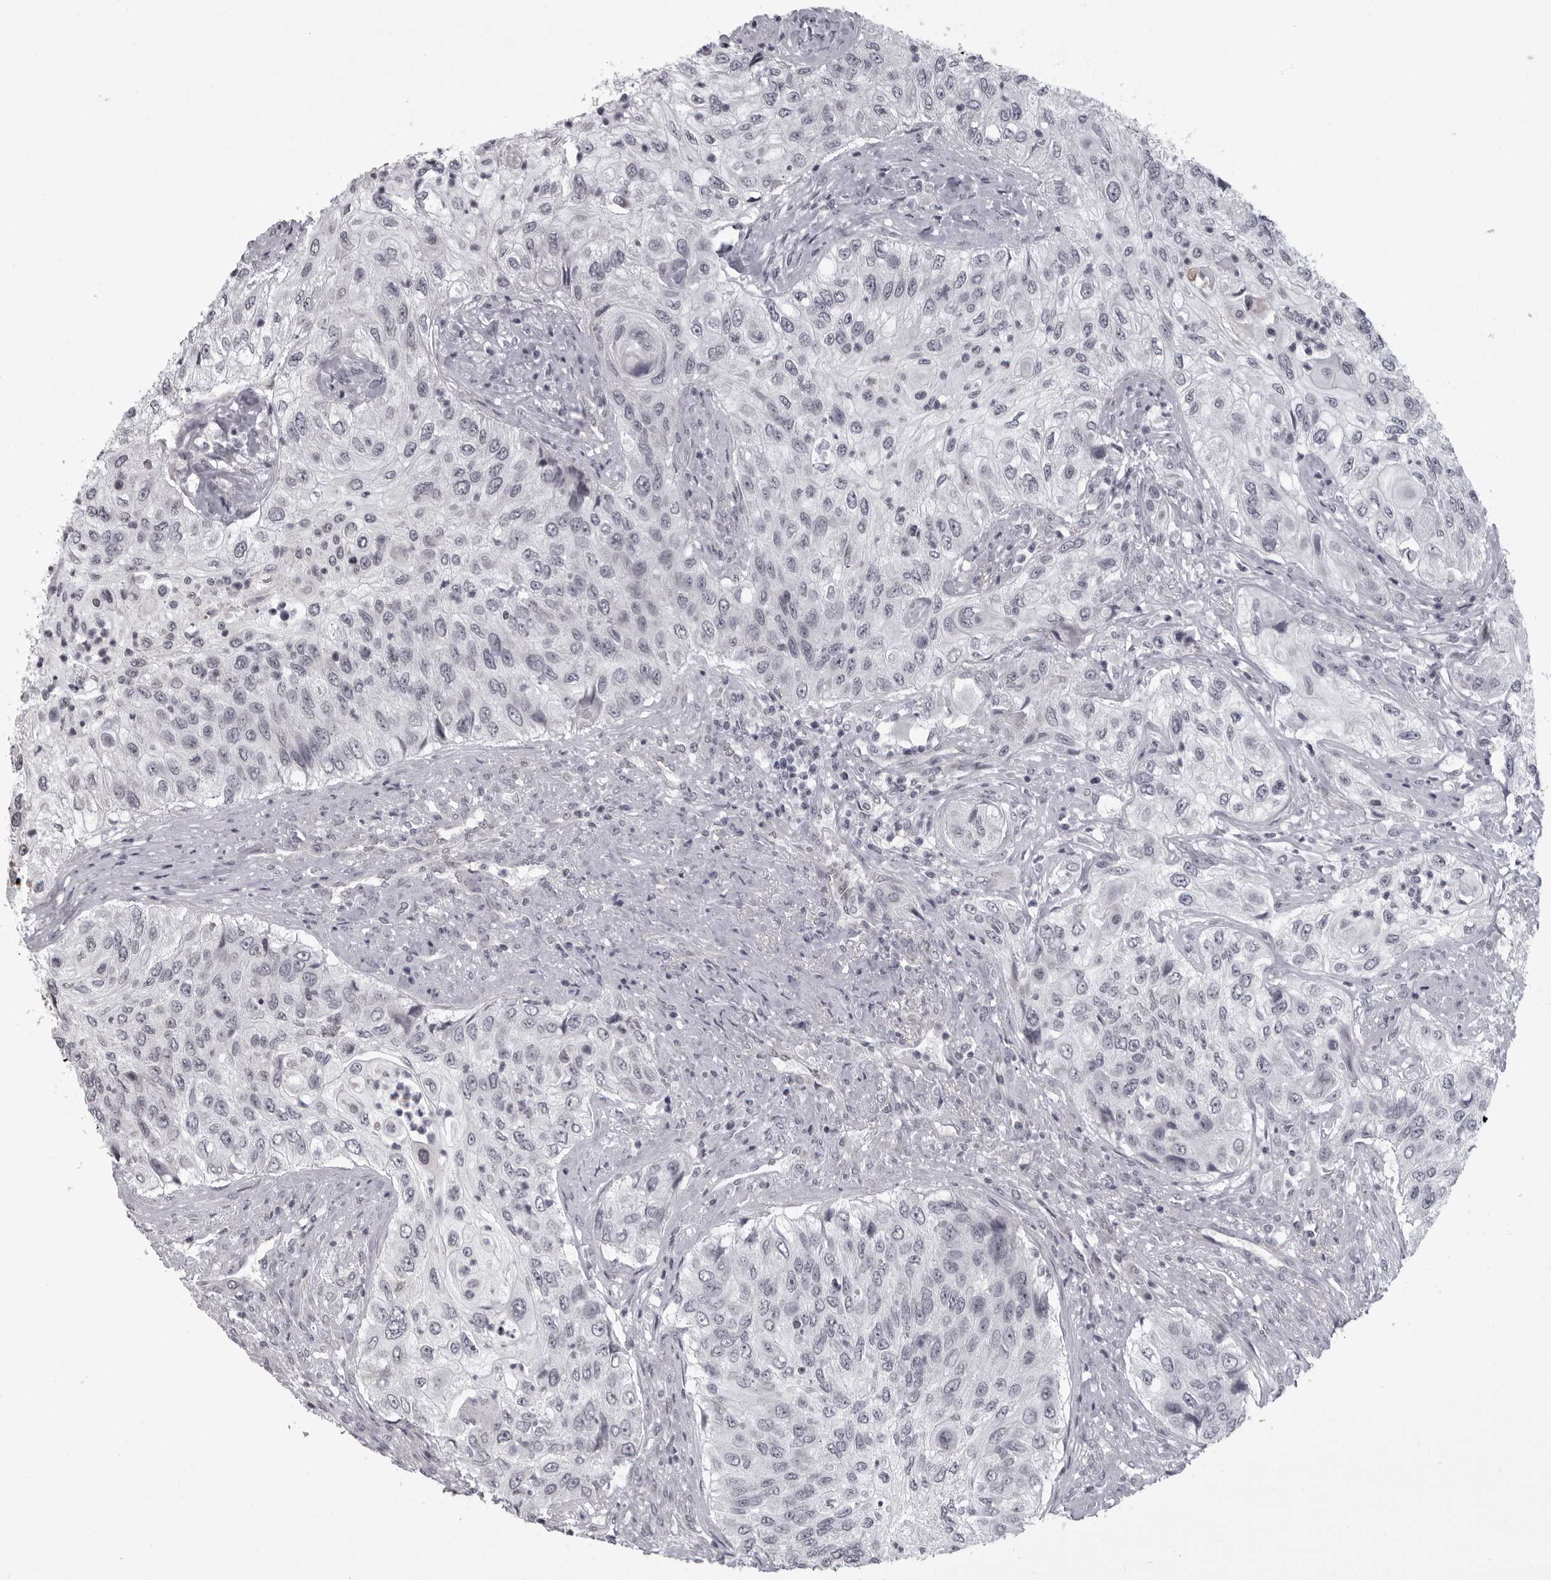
{"staining": {"intensity": "negative", "quantity": "none", "location": "none"}, "tissue": "urothelial cancer", "cell_type": "Tumor cells", "image_type": "cancer", "snomed": [{"axis": "morphology", "description": "Urothelial carcinoma, High grade"}, {"axis": "topography", "description": "Urinary bladder"}], "caption": "Immunohistochemical staining of high-grade urothelial carcinoma displays no significant staining in tumor cells. Brightfield microscopy of immunohistochemistry stained with DAB (3,3'-diaminobenzidine) (brown) and hematoxylin (blue), captured at high magnification.", "gene": "MAPK12", "patient": {"sex": "female", "age": 60}}